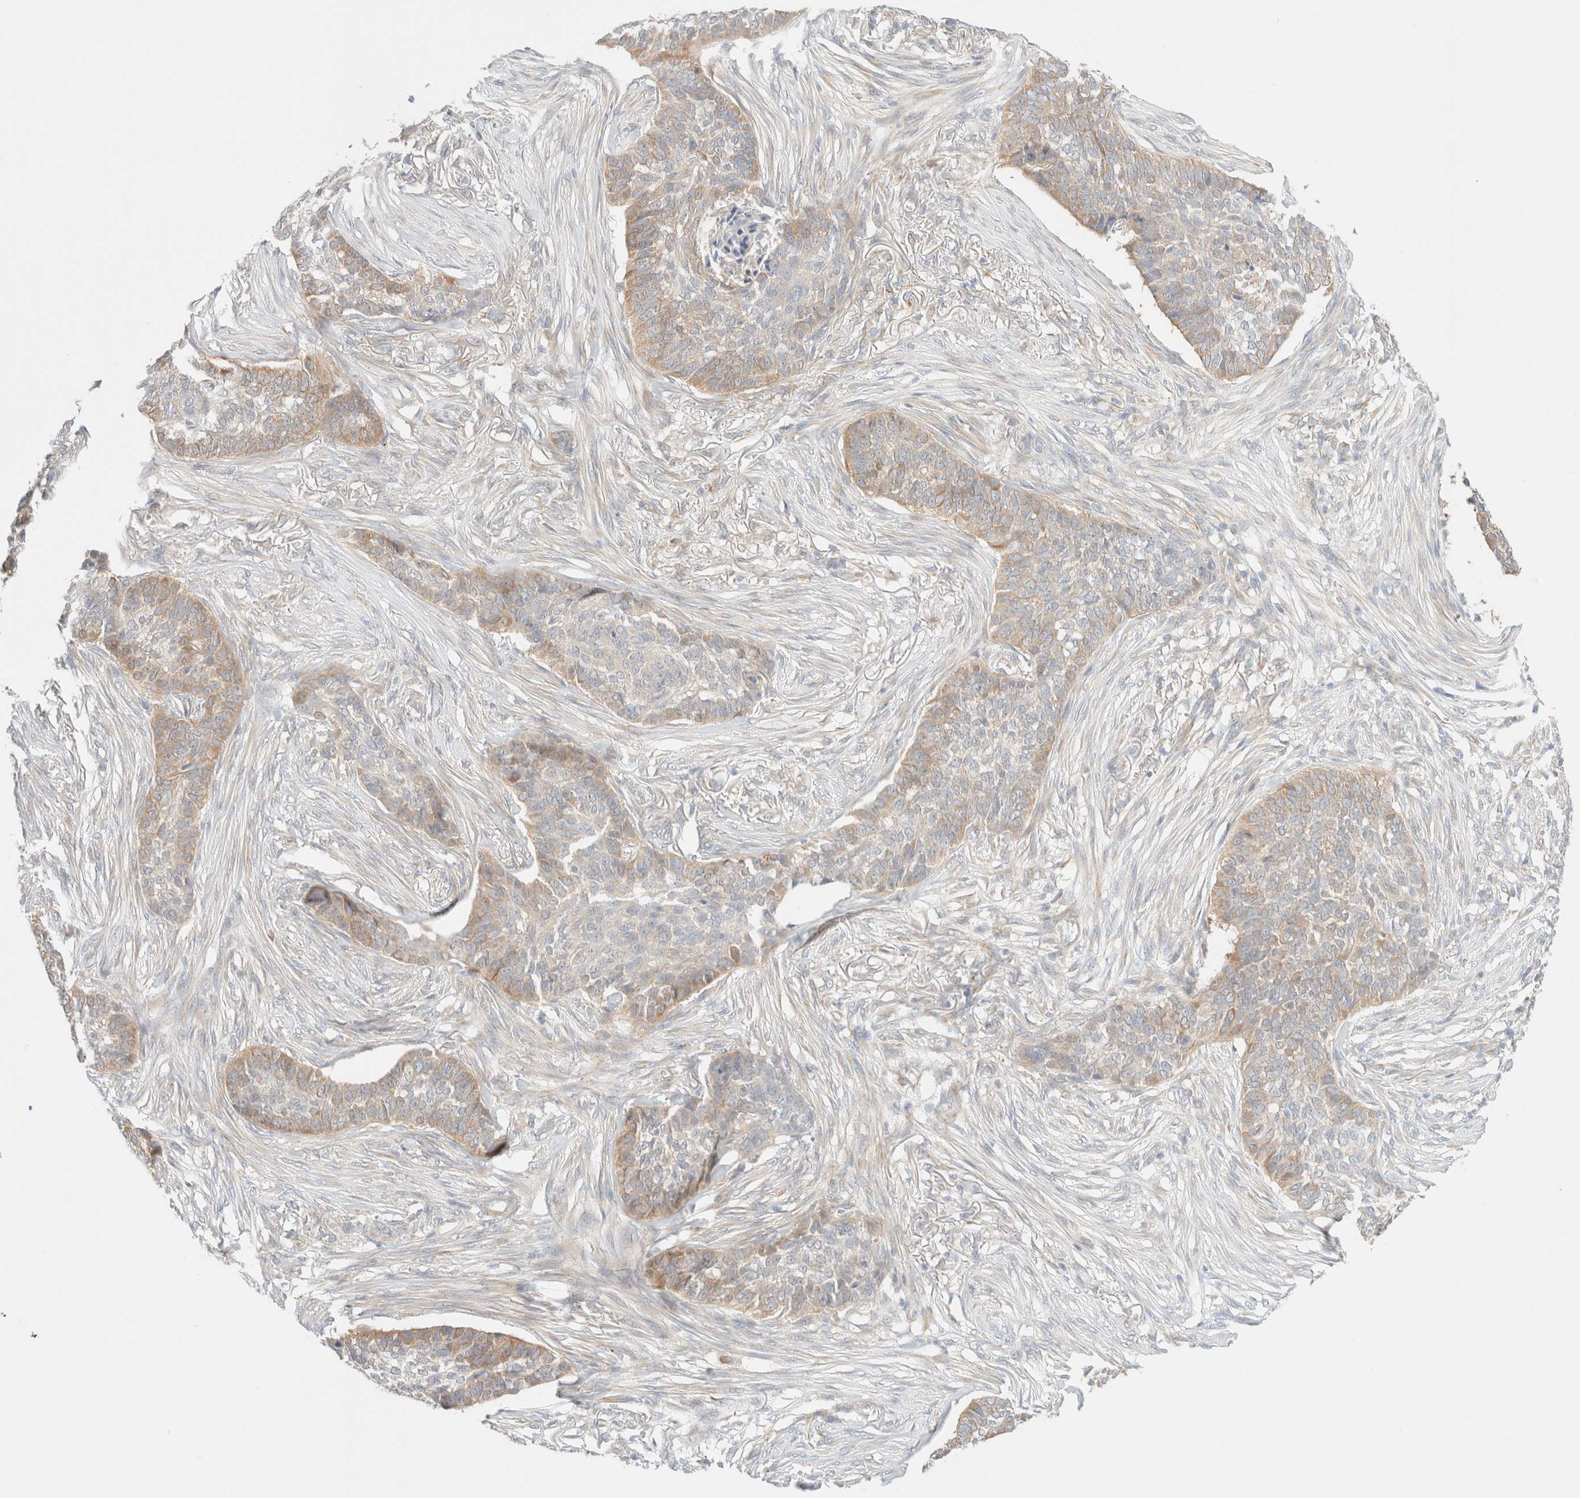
{"staining": {"intensity": "moderate", "quantity": "25%-75%", "location": "cytoplasmic/membranous"}, "tissue": "skin cancer", "cell_type": "Tumor cells", "image_type": "cancer", "snomed": [{"axis": "morphology", "description": "Basal cell carcinoma"}, {"axis": "topography", "description": "Skin"}], "caption": "DAB (3,3'-diaminobenzidine) immunohistochemical staining of skin cancer (basal cell carcinoma) shows moderate cytoplasmic/membranous protein staining in approximately 25%-75% of tumor cells.", "gene": "UNC13B", "patient": {"sex": "male", "age": 85}}